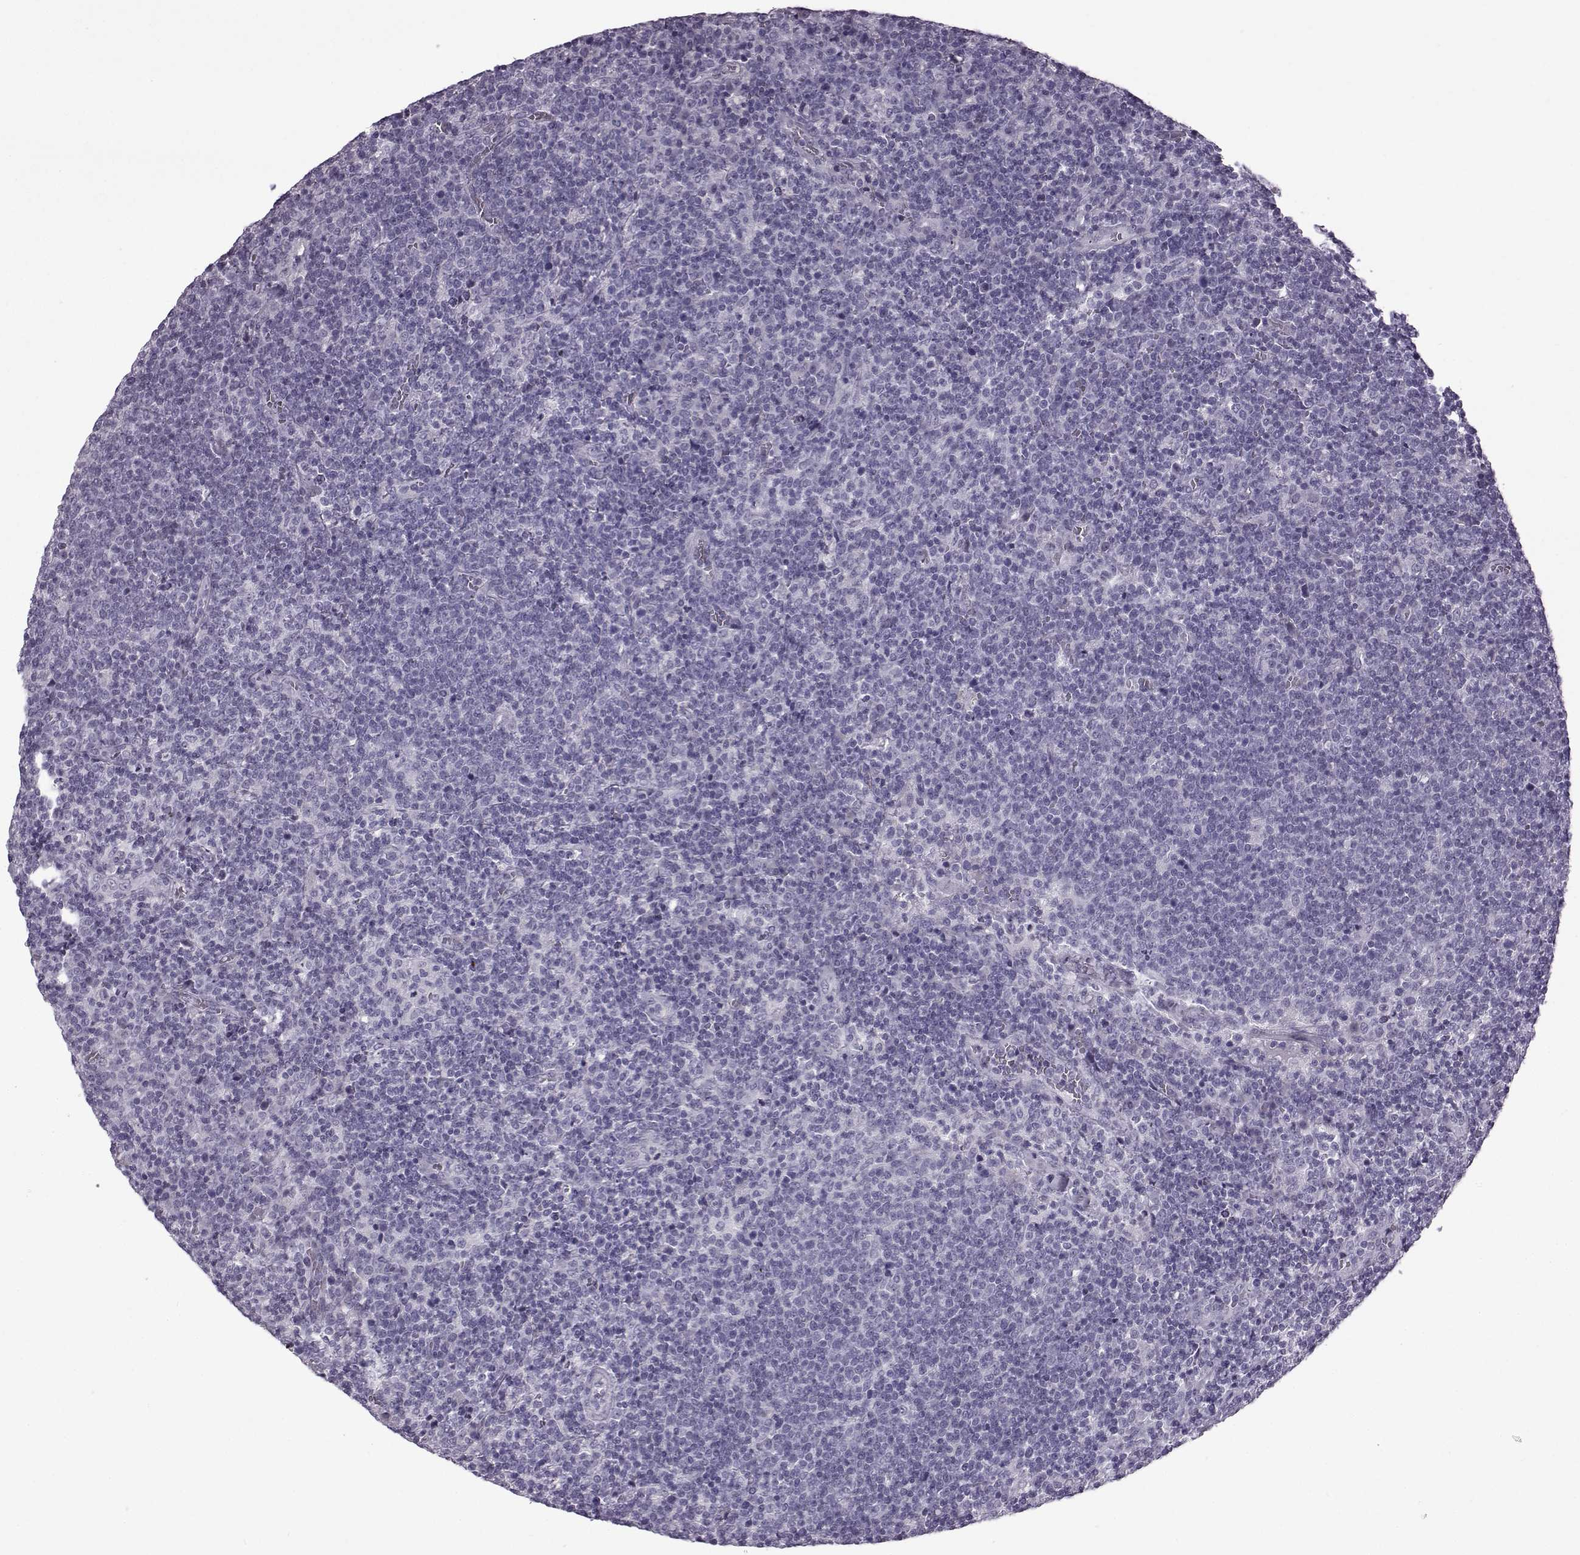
{"staining": {"intensity": "negative", "quantity": "none", "location": "none"}, "tissue": "lymphoma", "cell_type": "Tumor cells", "image_type": "cancer", "snomed": [{"axis": "morphology", "description": "Malignant lymphoma, non-Hodgkin's type, High grade"}, {"axis": "topography", "description": "Lymph node"}], "caption": "Tumor cells show no significant protein staining in malignant lymphoma, non-Hodgkin's type (high-grade).", "gene": "SLC28A2", "patient": {"sex": "male", "age": 61}}